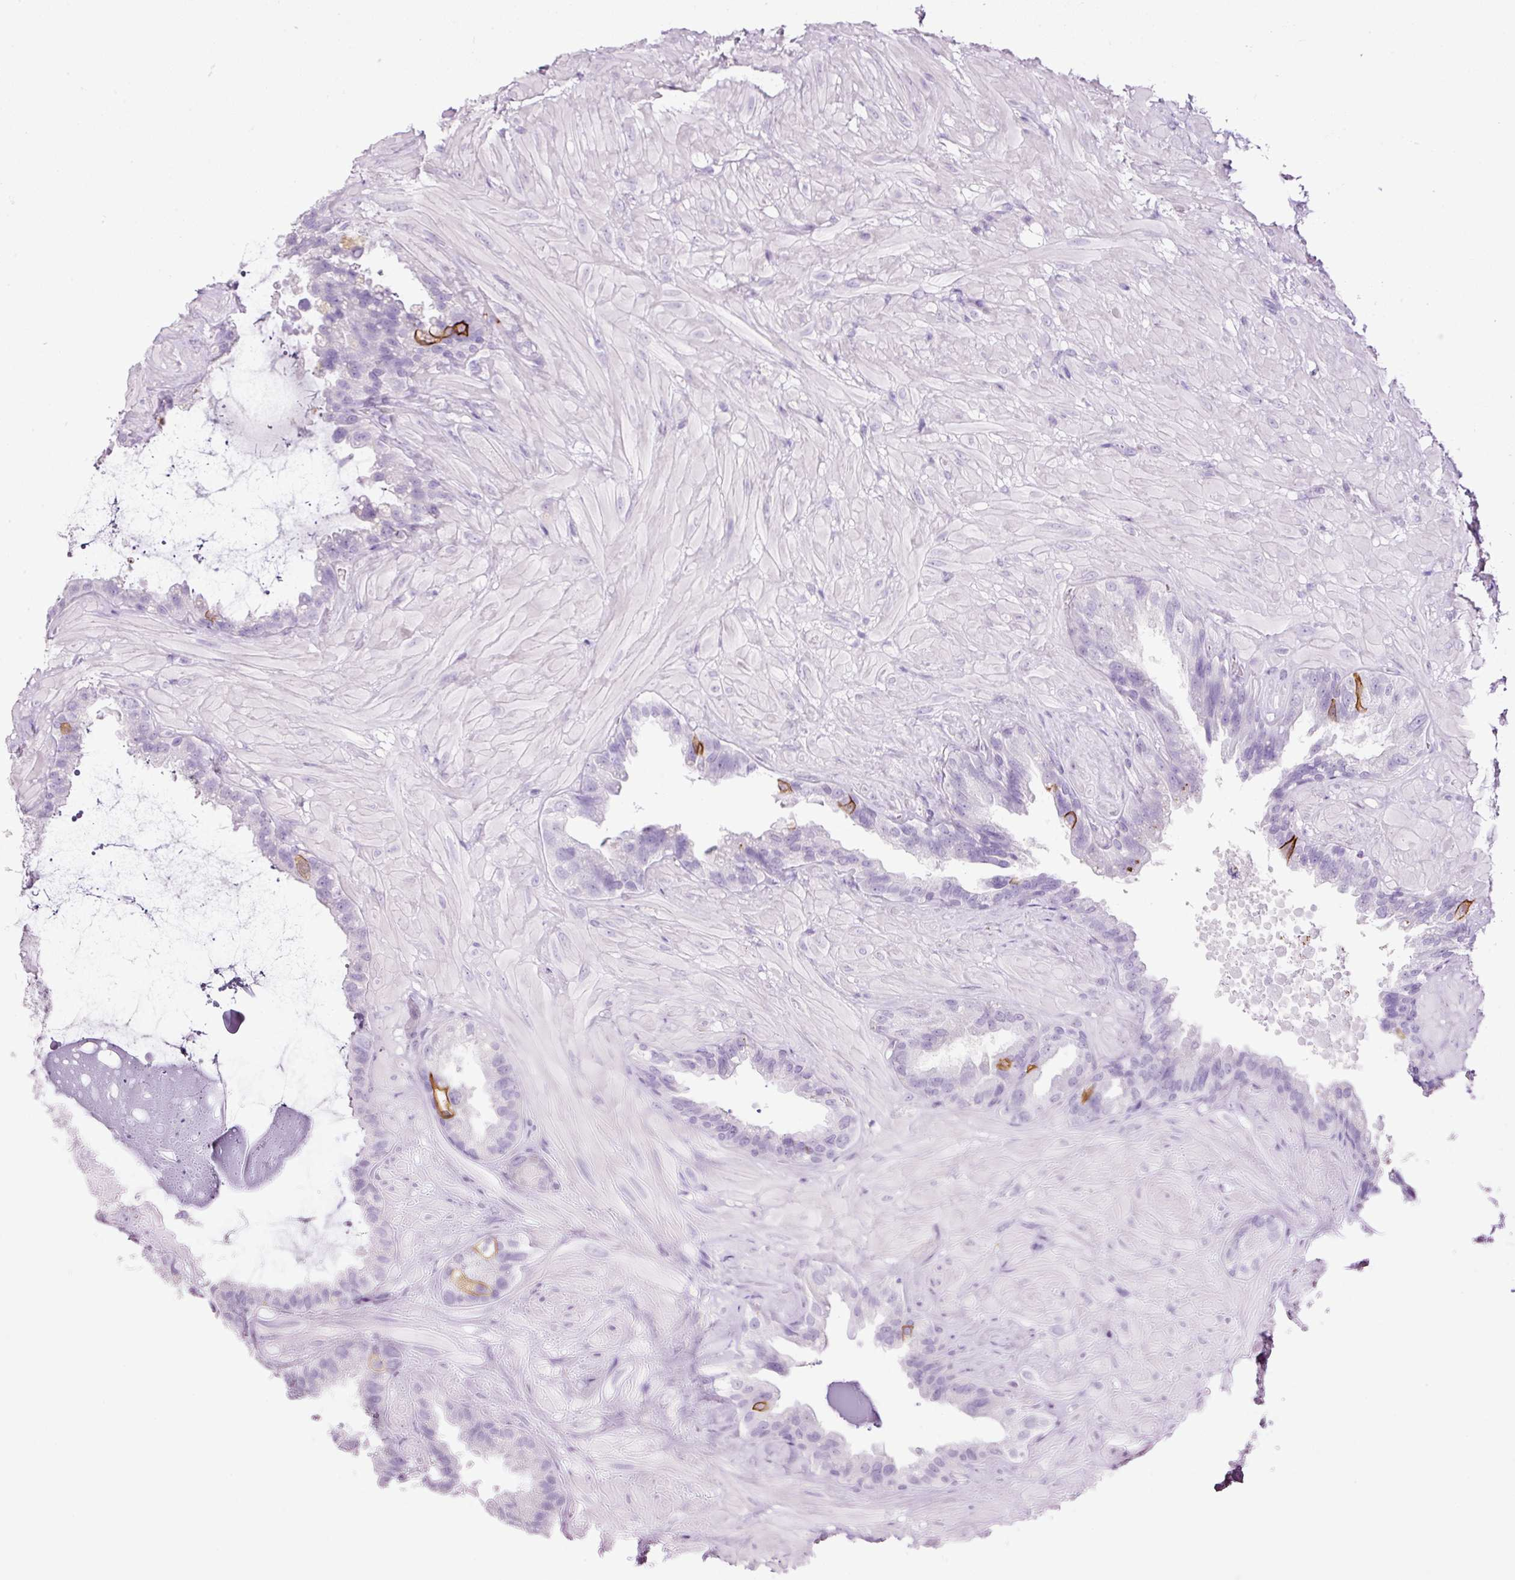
{"staining": {"intensity": "strong", "quantity": "<25%", "location": "cytoplasmic/membranous"}, "tissue": "seminal vesicle", "cell_type": "Glandular cells", "image_type": "normal", "snomed": [{"axis": "morphology", "description": "Normal tissue, NOS"}, {"axis": "topography", "description": "Seminal veicle"}, {"axis": "topography", "description": "Peripheral nerve tissue"}], "caption": "IHC photomicrograph of normal seminal vesicle stained for a protein (brown), which demonstrates medium levels of strong cytoplasmic/membranous expression in approximately <25% of glandular cells.", "gene": "BSND", "patient": {"sex": "male", "age": 76}}